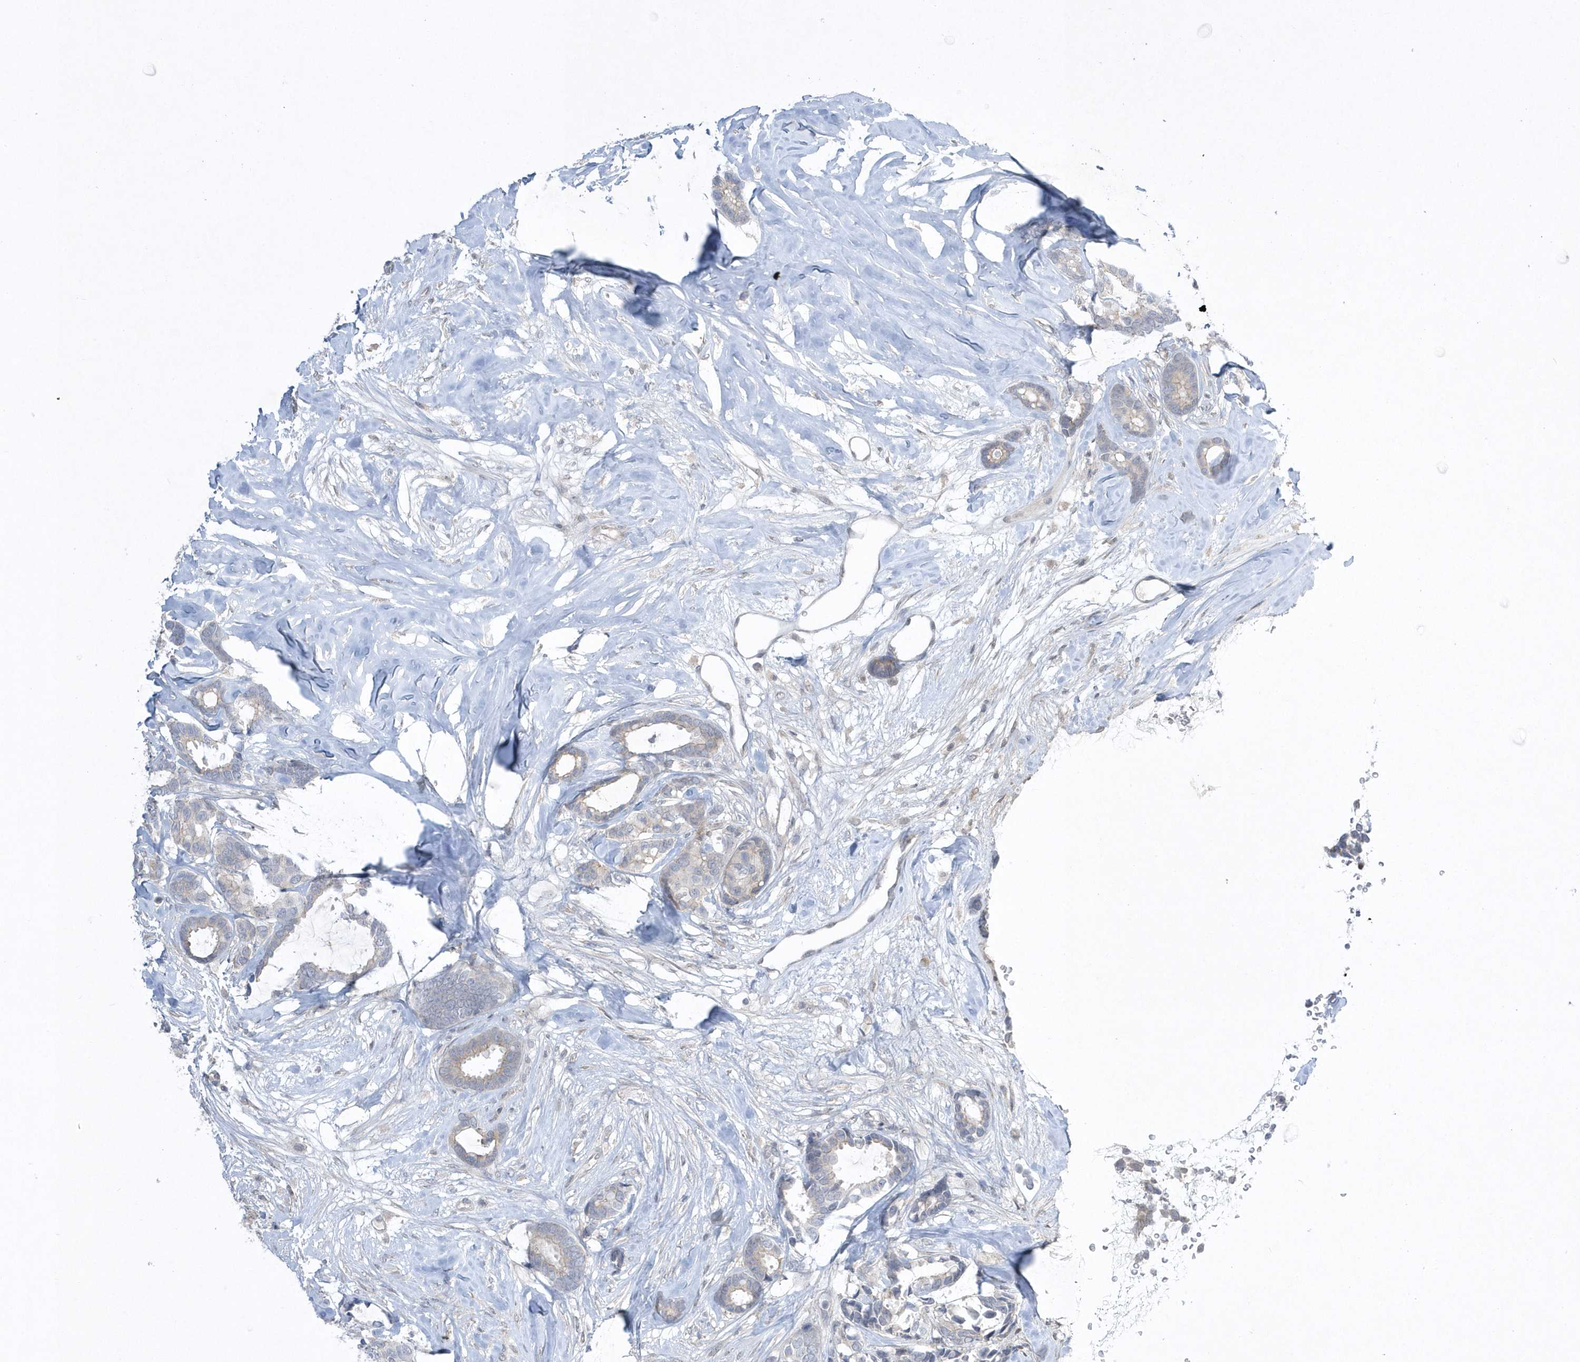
{"staining": {"intensity": "negative", "quantity": "none", "location": "none"}, "tissue": "breast cancer", "cell_type": "Tumor cells", "image_type": "cancer", "snomed": [{"axis": "morphology", "description": "Duct carcinoma"}, {"axis": "topography", "description": "Breast"}], "caption": "Tumor cells are negative for protein expression in human invasive ductal carcinoma (breast). Brightfield microscopy of immunohistochemistry (IHC) stained with DAB (brown) and hematoxylin (blue), captured at high magnification.", "gene": "ZC3H12D", "patient": {"sex": "female", "age": 87}}